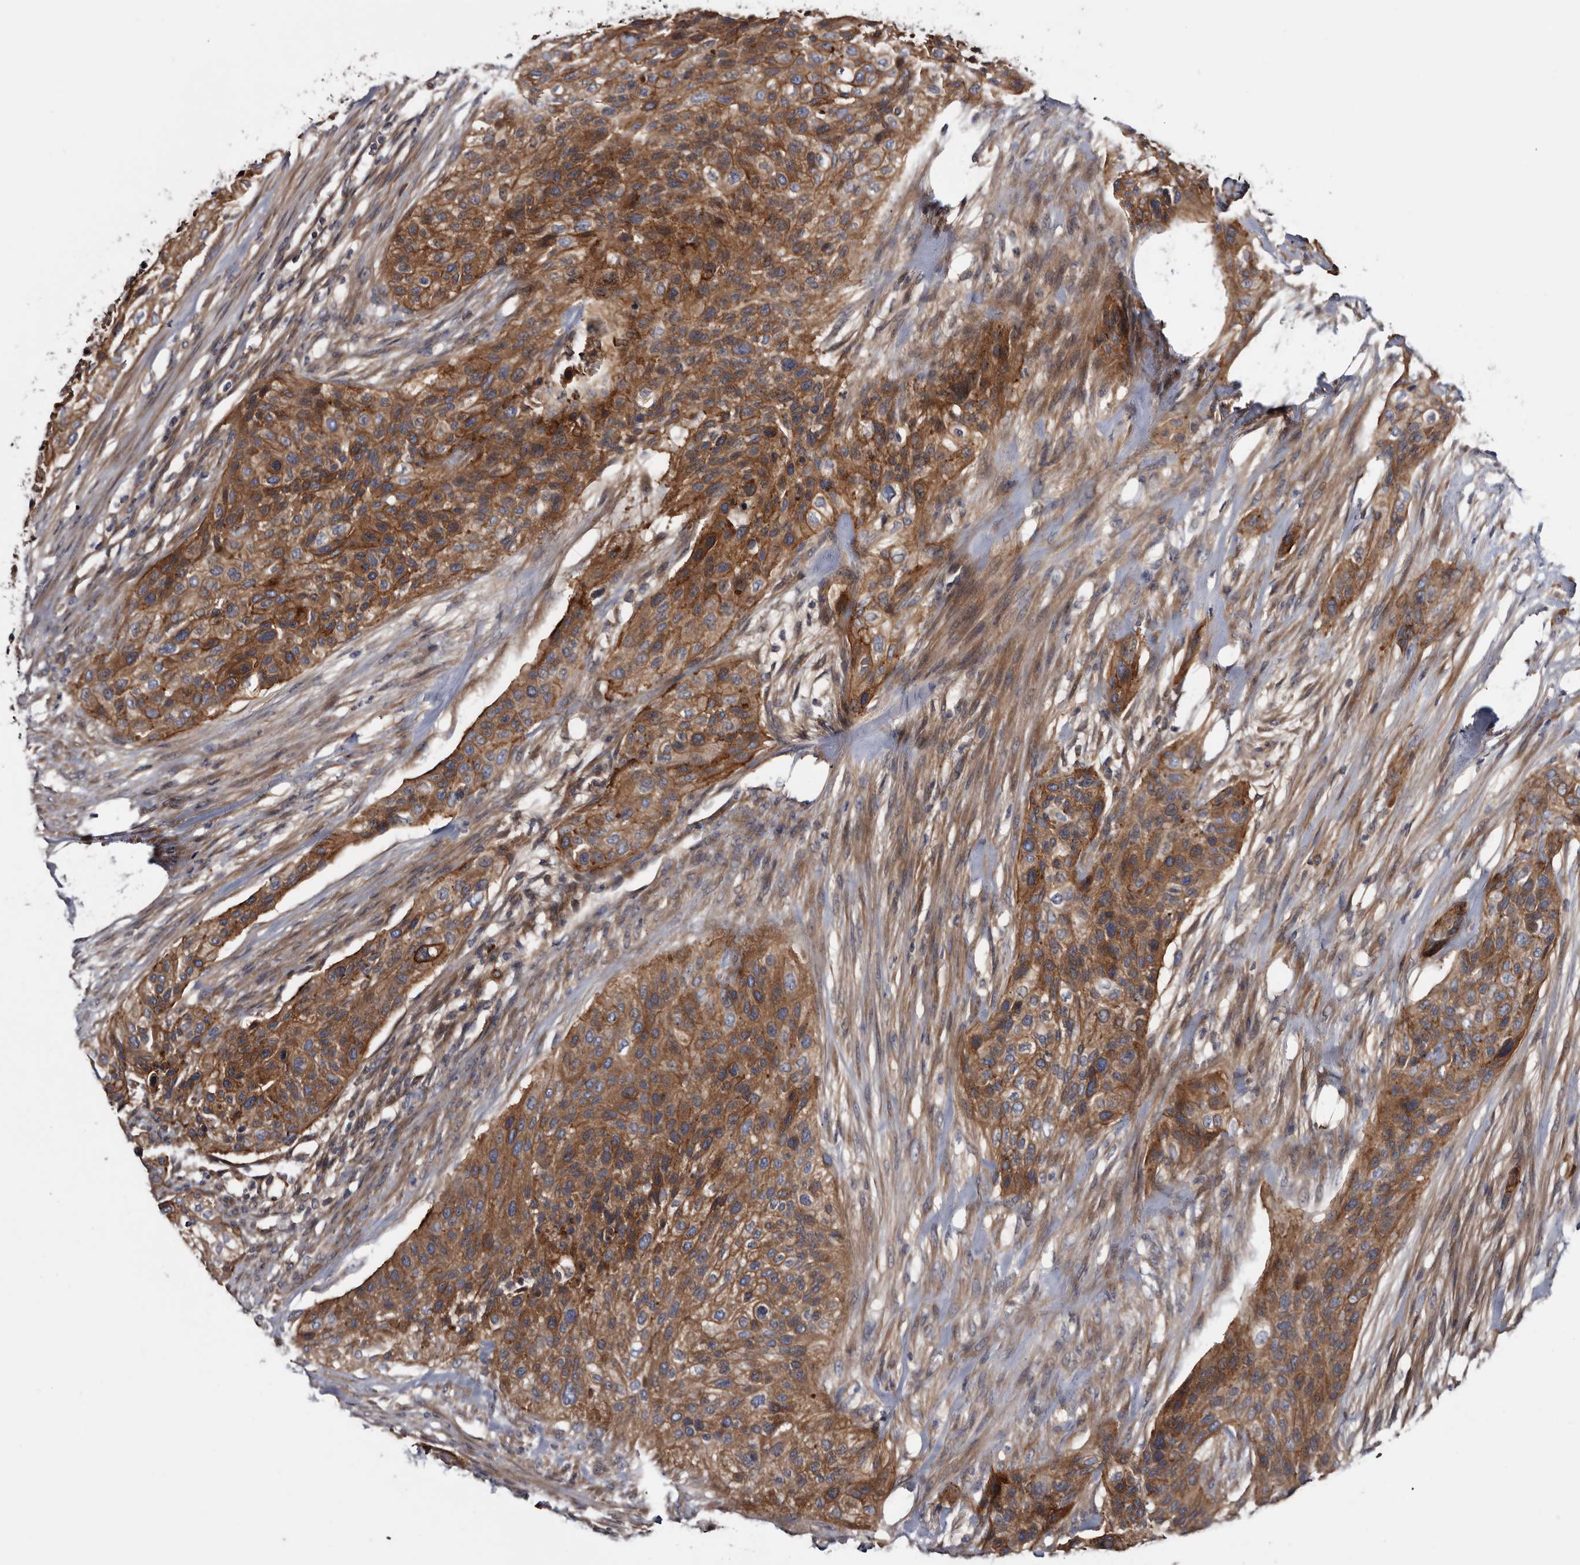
{"staining": {"intensity": "strong", "quantity": ">75%", "location": "cytoplasmic/membranous"}, "tissue": "urothelial cancer", "cell_type": "Tumor cells", "image_type": "cancer", "snomed": [{"axis": "morphology", "description": "Urothelial carcinoma, High grade"}, {"axis": "topography", "description": "Urinary bladder"}], "caption": "A high amount of strong cytoplasmic/membranous staining is appreciated in approximately >75% of tumor cells in urothelial cancer tissue.", "gene": "TSPAN17", "patient": {"sex": "male", "age": 35}}